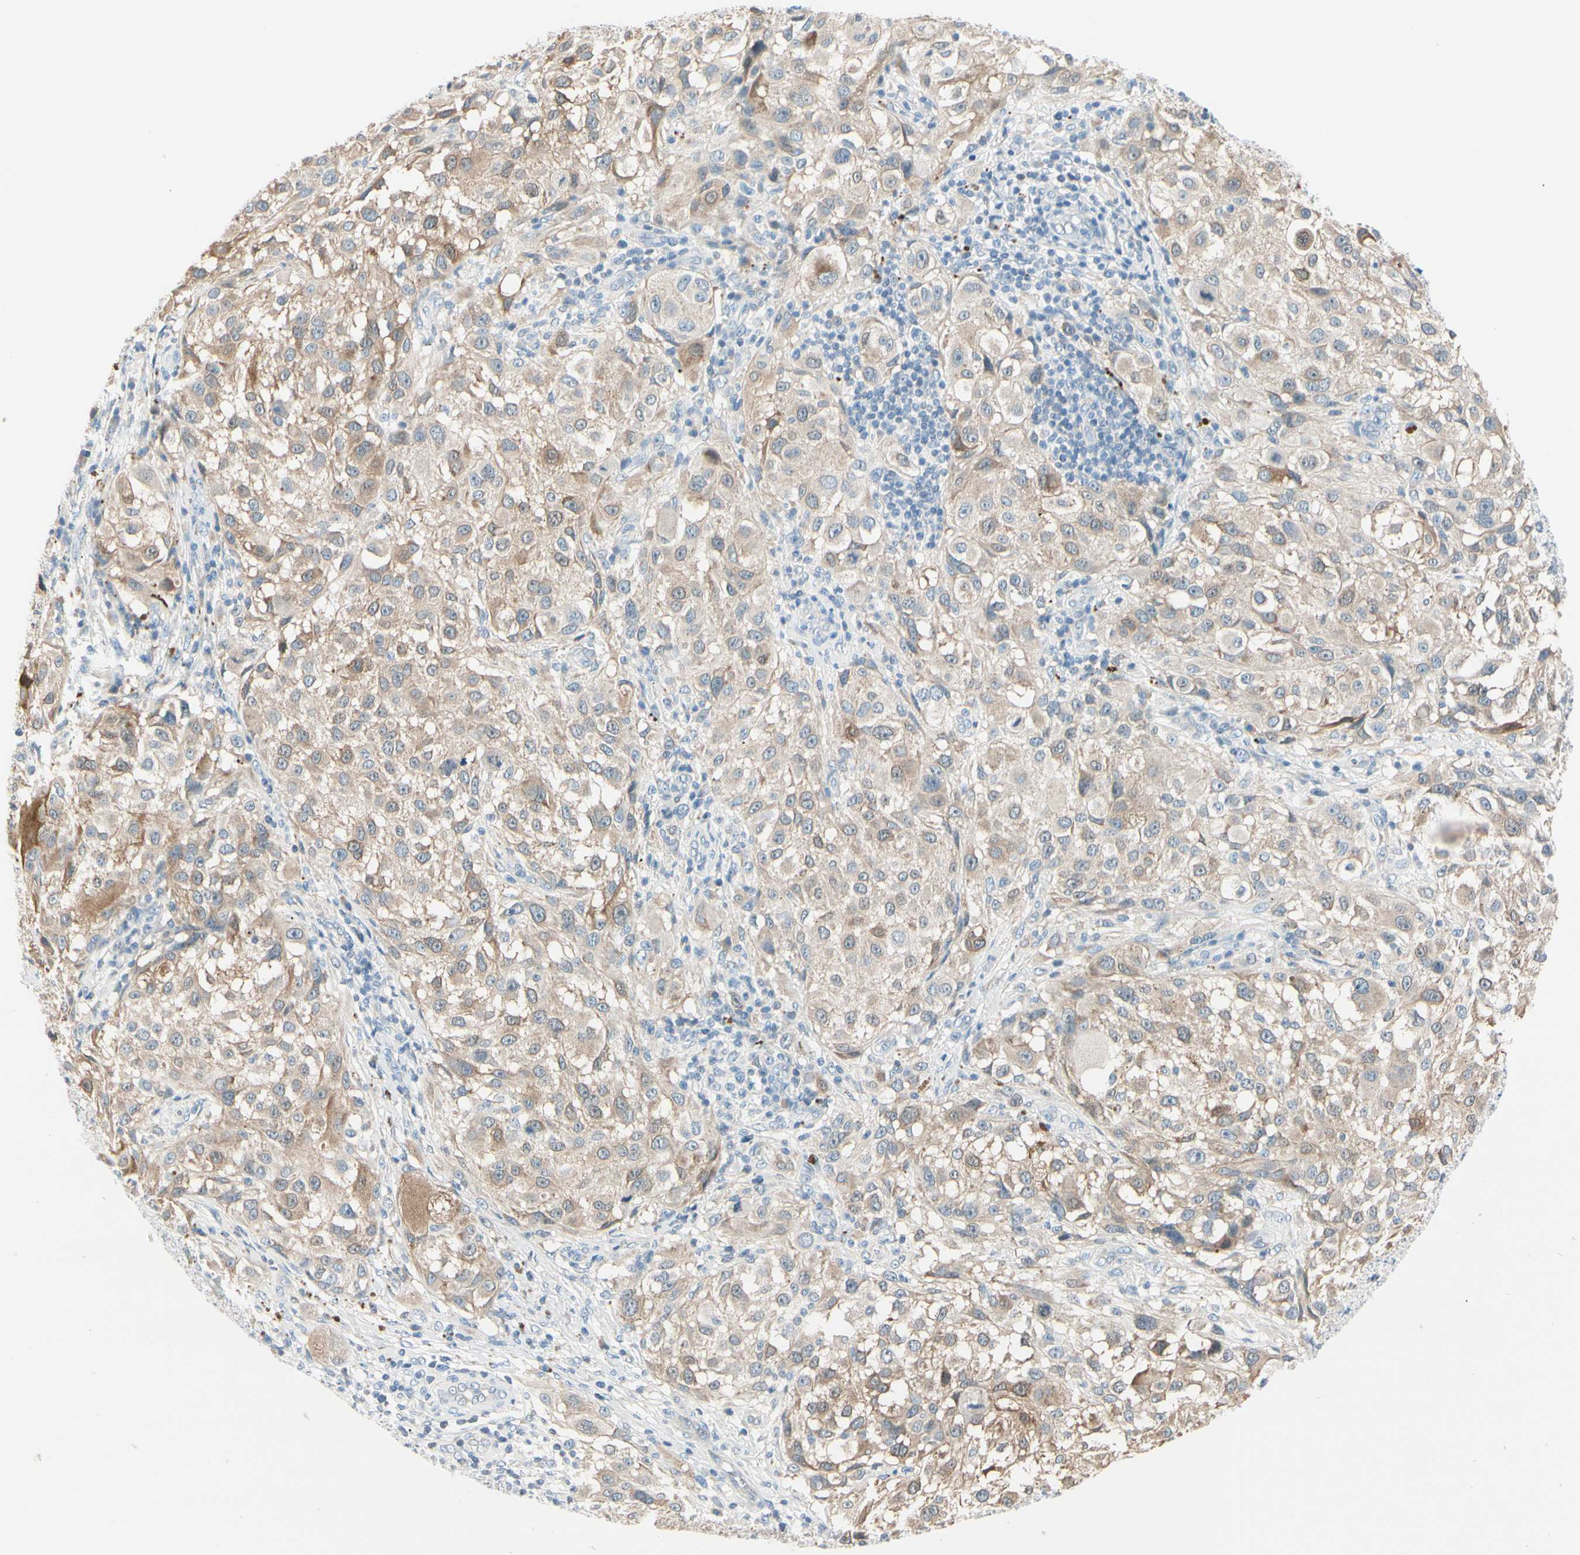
{"staining": {"intensity": "weak", "quantity": ">75%", "location": "cytoplasmic/membranous"}, "tissue": "melanoma", "cell_type": "Tumor cells", "image_type": "cancer", "snomed": [{"axis": "morphology", "description": "Necrosis, NOS"}, {"axis": "morphology", "description": "Malignant melanoma, NOS"}, {"axis": "topography", "description": "Skin"}], "caption": "Weak cytoplasmic/membranous positivity for a protein is seen in about >75% of tumor cells of malignant melanoma using immunohistochemistry.", "gene": "PEBP1", "patient": {"sex": "female", "age": 87}}